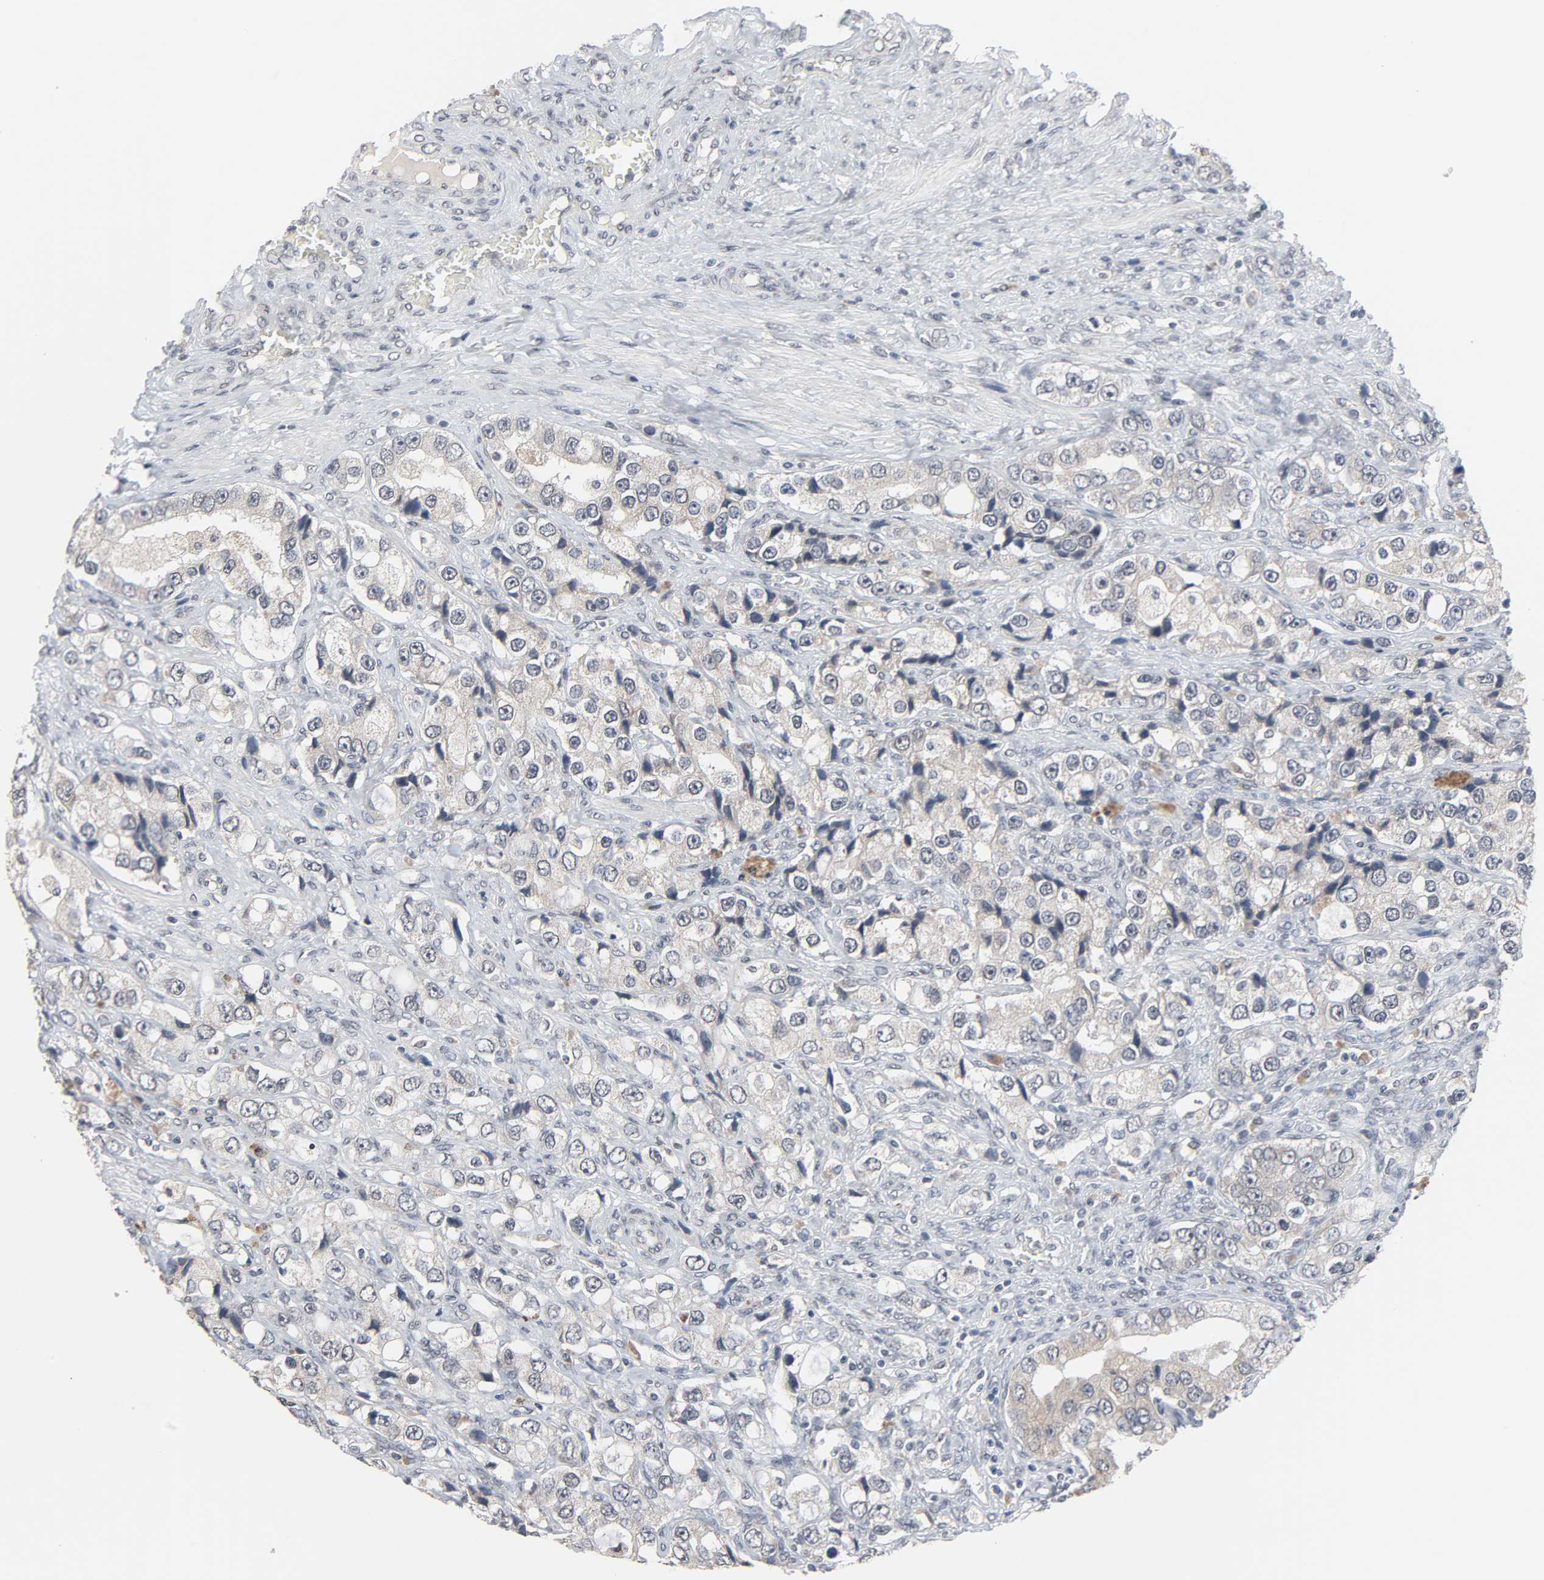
{"staining": {"intensity": "weak", "quantity": "<25%", "location": "cytoplasmic/membranous"}, "tissue": "prostate cancer", "cell_type": "Tumor cells", "image_type": "cancer", "snomed": [{"axis": "morphology", "description": "Adenocarcinoma, High grade"}, {"axis": "topography", "description": "Prostate"}], "caption": "The IHC micrograph has no significant positivity in tumor cells of prostate high-grade adenocarcinoma tissue.", "gene": "MT3", "patient": {"sex": "male", "age": 63}}